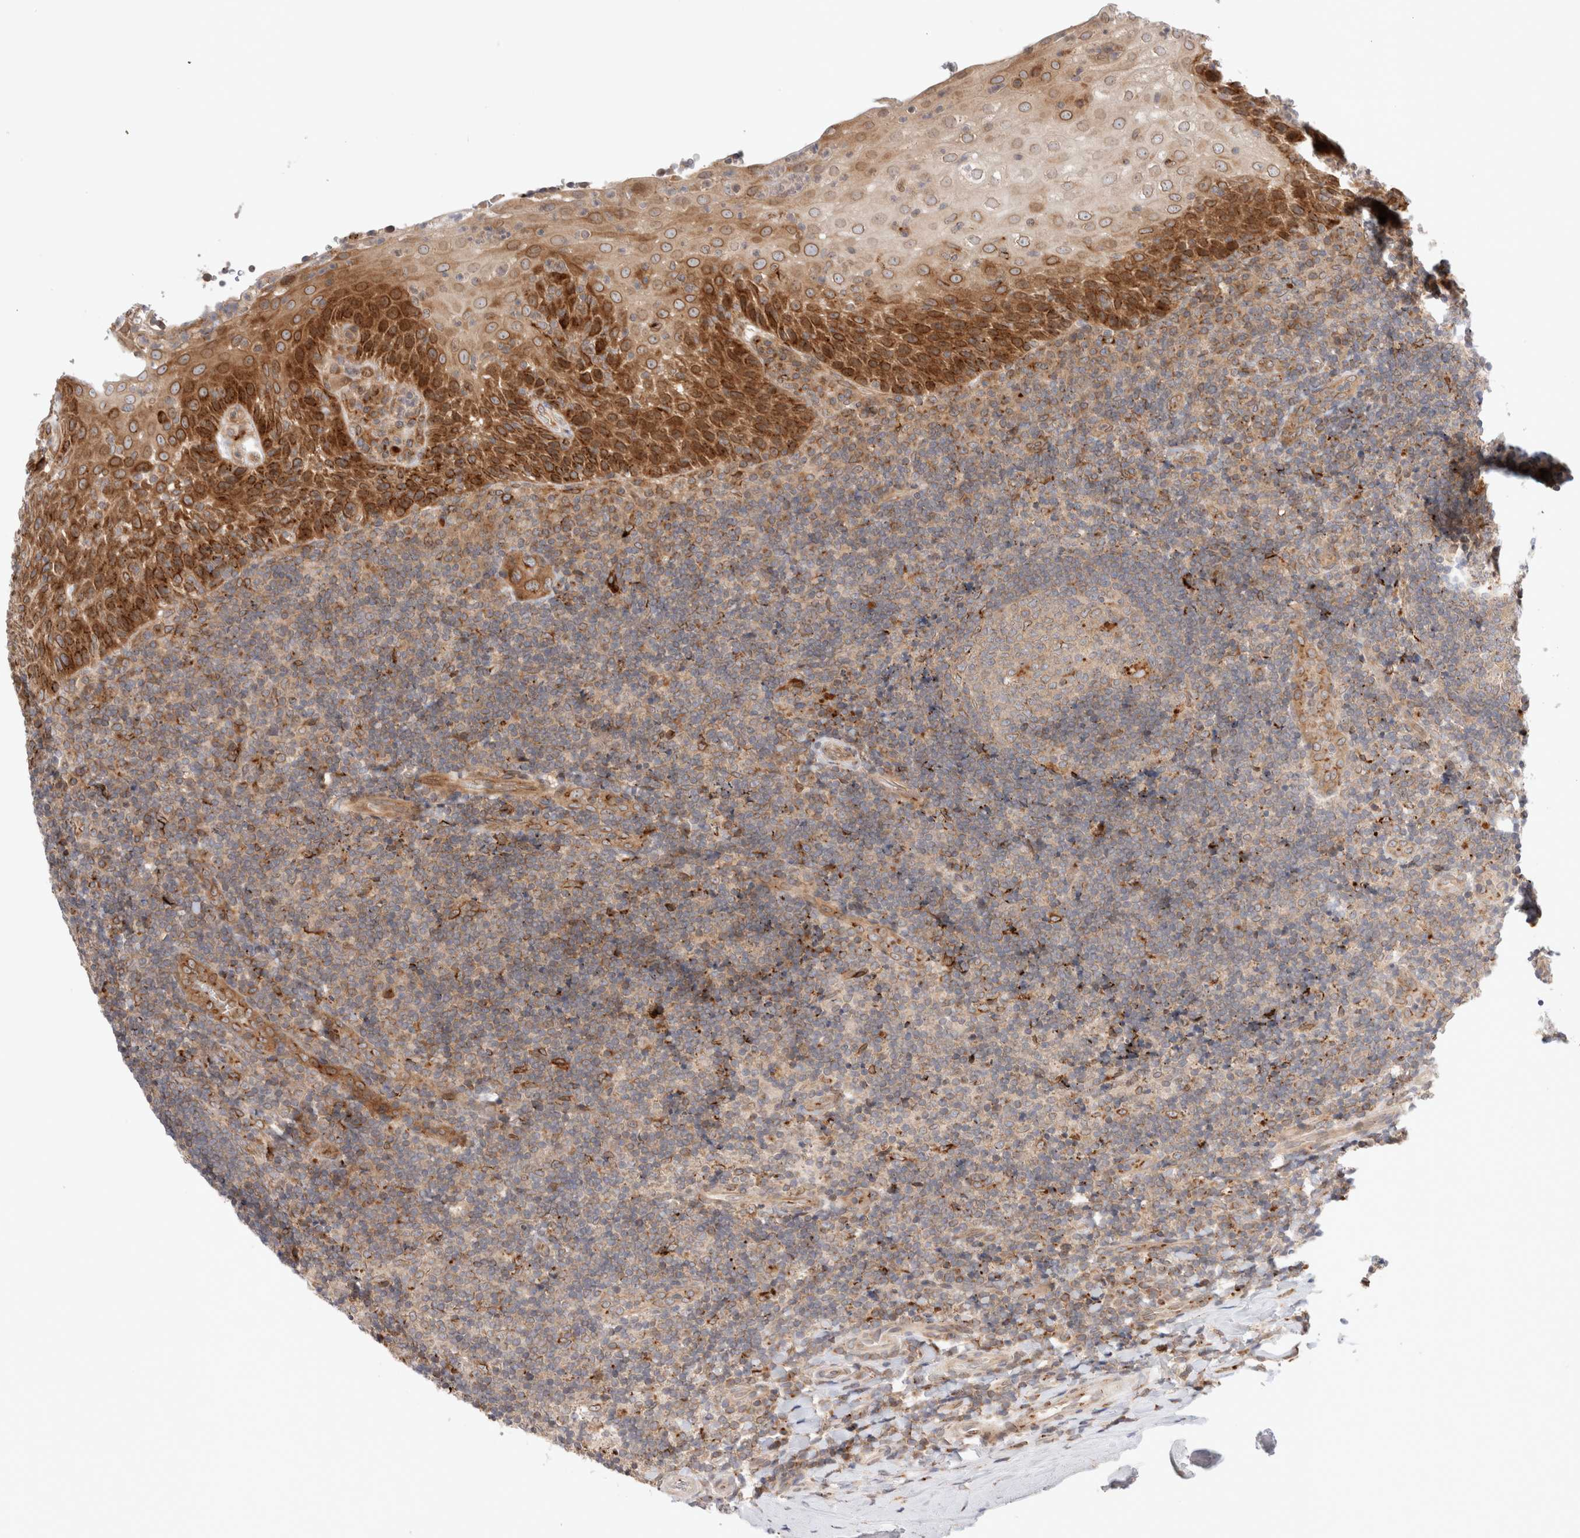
{"staining": {"intensity": "weak", "quantity": ">75%", "location": "cytoplasmic/membranous"}, "tissue": "tonsil", "cell_type": "Germinal center cells", "image_type": "normal", "snomed": [{"axis": "morphology", "description": "Normal tissue, NOS"}, {"axis": "topography", "description": "Tonsil"}], "caption": "A high-resolution photomicrograph shows immunohistochemistry staining of normal tonsil, which demonstrates weak cytoplasmic/membranous positivity in about >75% of germinal center cells. (DAB (3,3'-diaminobenzidine) IHC with brightfield microscopy, high magnification).", "gene": "GCN1", "patient": {"sex": "male", "age": 37}}